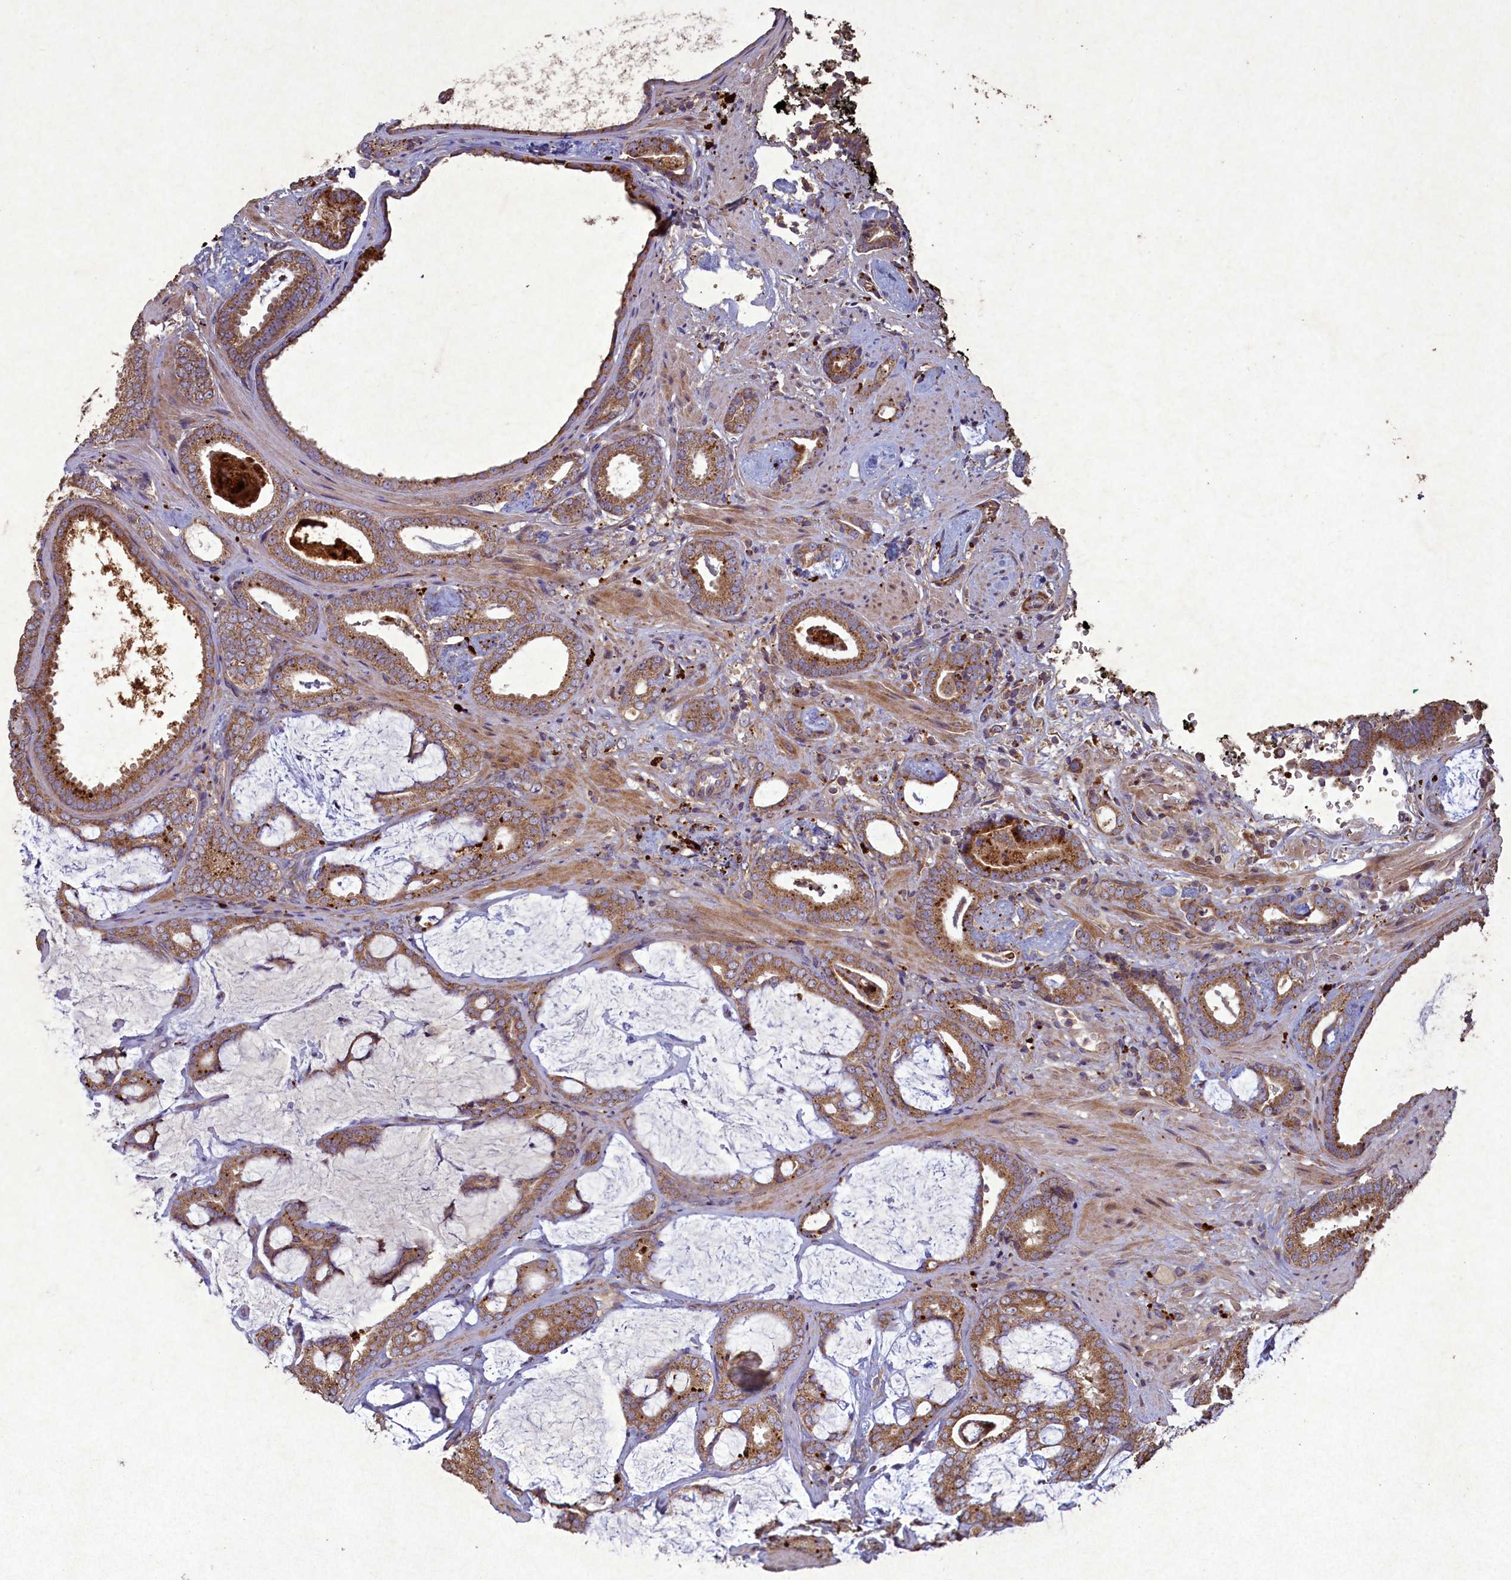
{"staining": {"intensity": "moderate", "quantity": ">75%", "location": "cytoplasmic/membranous"}, "tissue": "prostate cancer", "cell_type": "Tumor cells", "image_type": "cancer", "snomed": [{"axis": "morphology", "description": "Adenocarcinoma, Low grade"}, {"axis": "topography", "description": "Prostate"}], "caption": "High-magnification brightfield microscopy of prostate cancer (adenocarcinoma (low-grade)) stained with DAB (3,3'-diaminobenzidine) (brown) and counterstained with hematoxylin (blue). tumor cells exhibit moderate cytoplasmic/membranous positivity is seen in approximately>75% of cells. Nuclei are stained in blue.", "gene": "CIAO2B", "patient": {"sex": "male", "age": 71}}